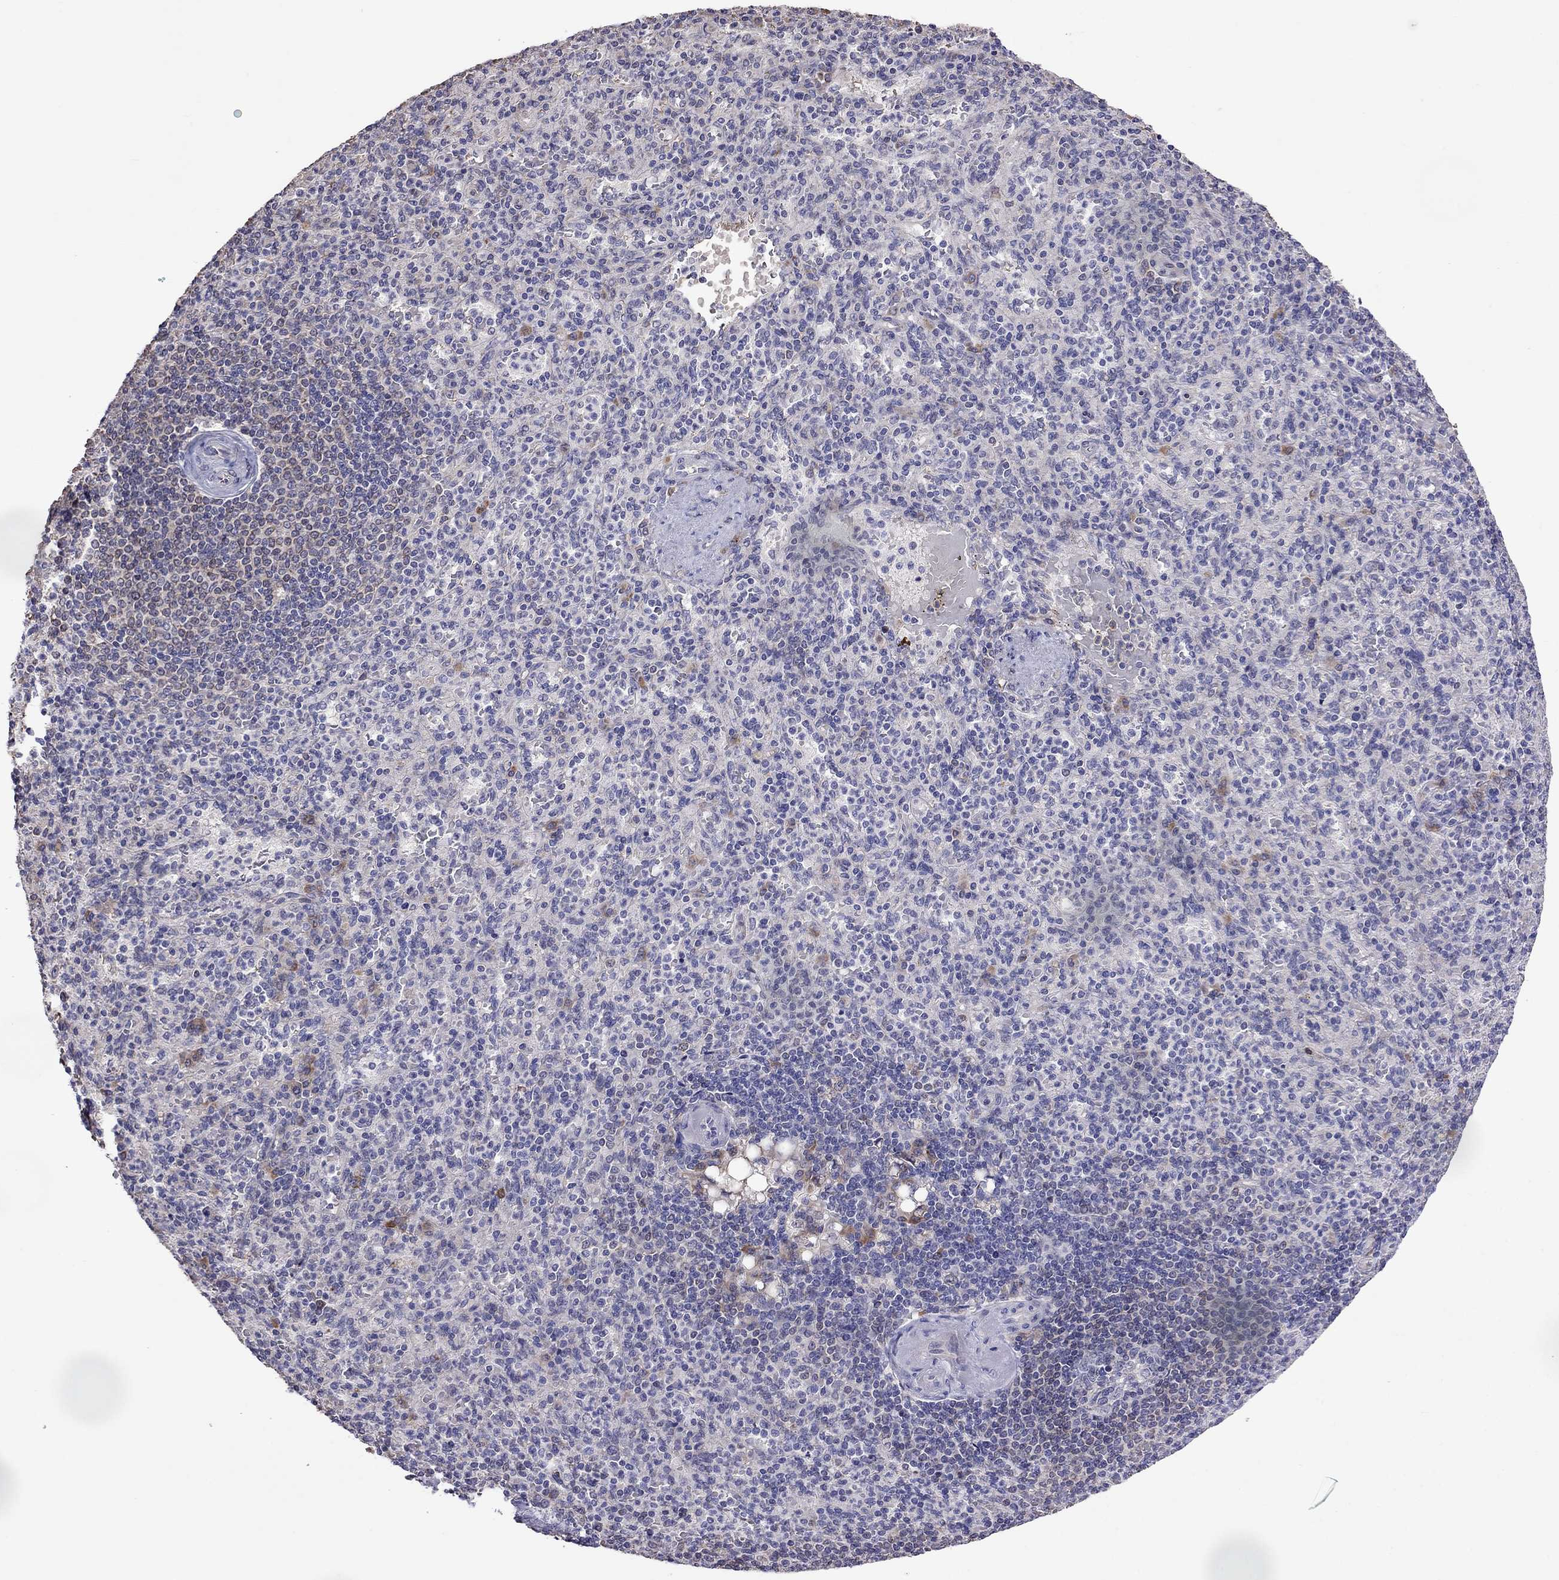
{"staining": {"intensity": "negative", "quantity": "none", "location": "none"}, "tissue": "spleen", "cell_type": "Cells in red pulp", "image_type": "normal", "snomed": [{"axis": "morphology", "description": "Normal tissue, NOS"}, {"axis": "topography", "description": "Spleen"}], "caption": "This is a photomicrograph of immunohistochemistry (IHC) staining of normal spleen, which shows no positivity in cells in red pulp.", "gene": "ADAM28", "patient": {"sex": "female", "age": 74}}